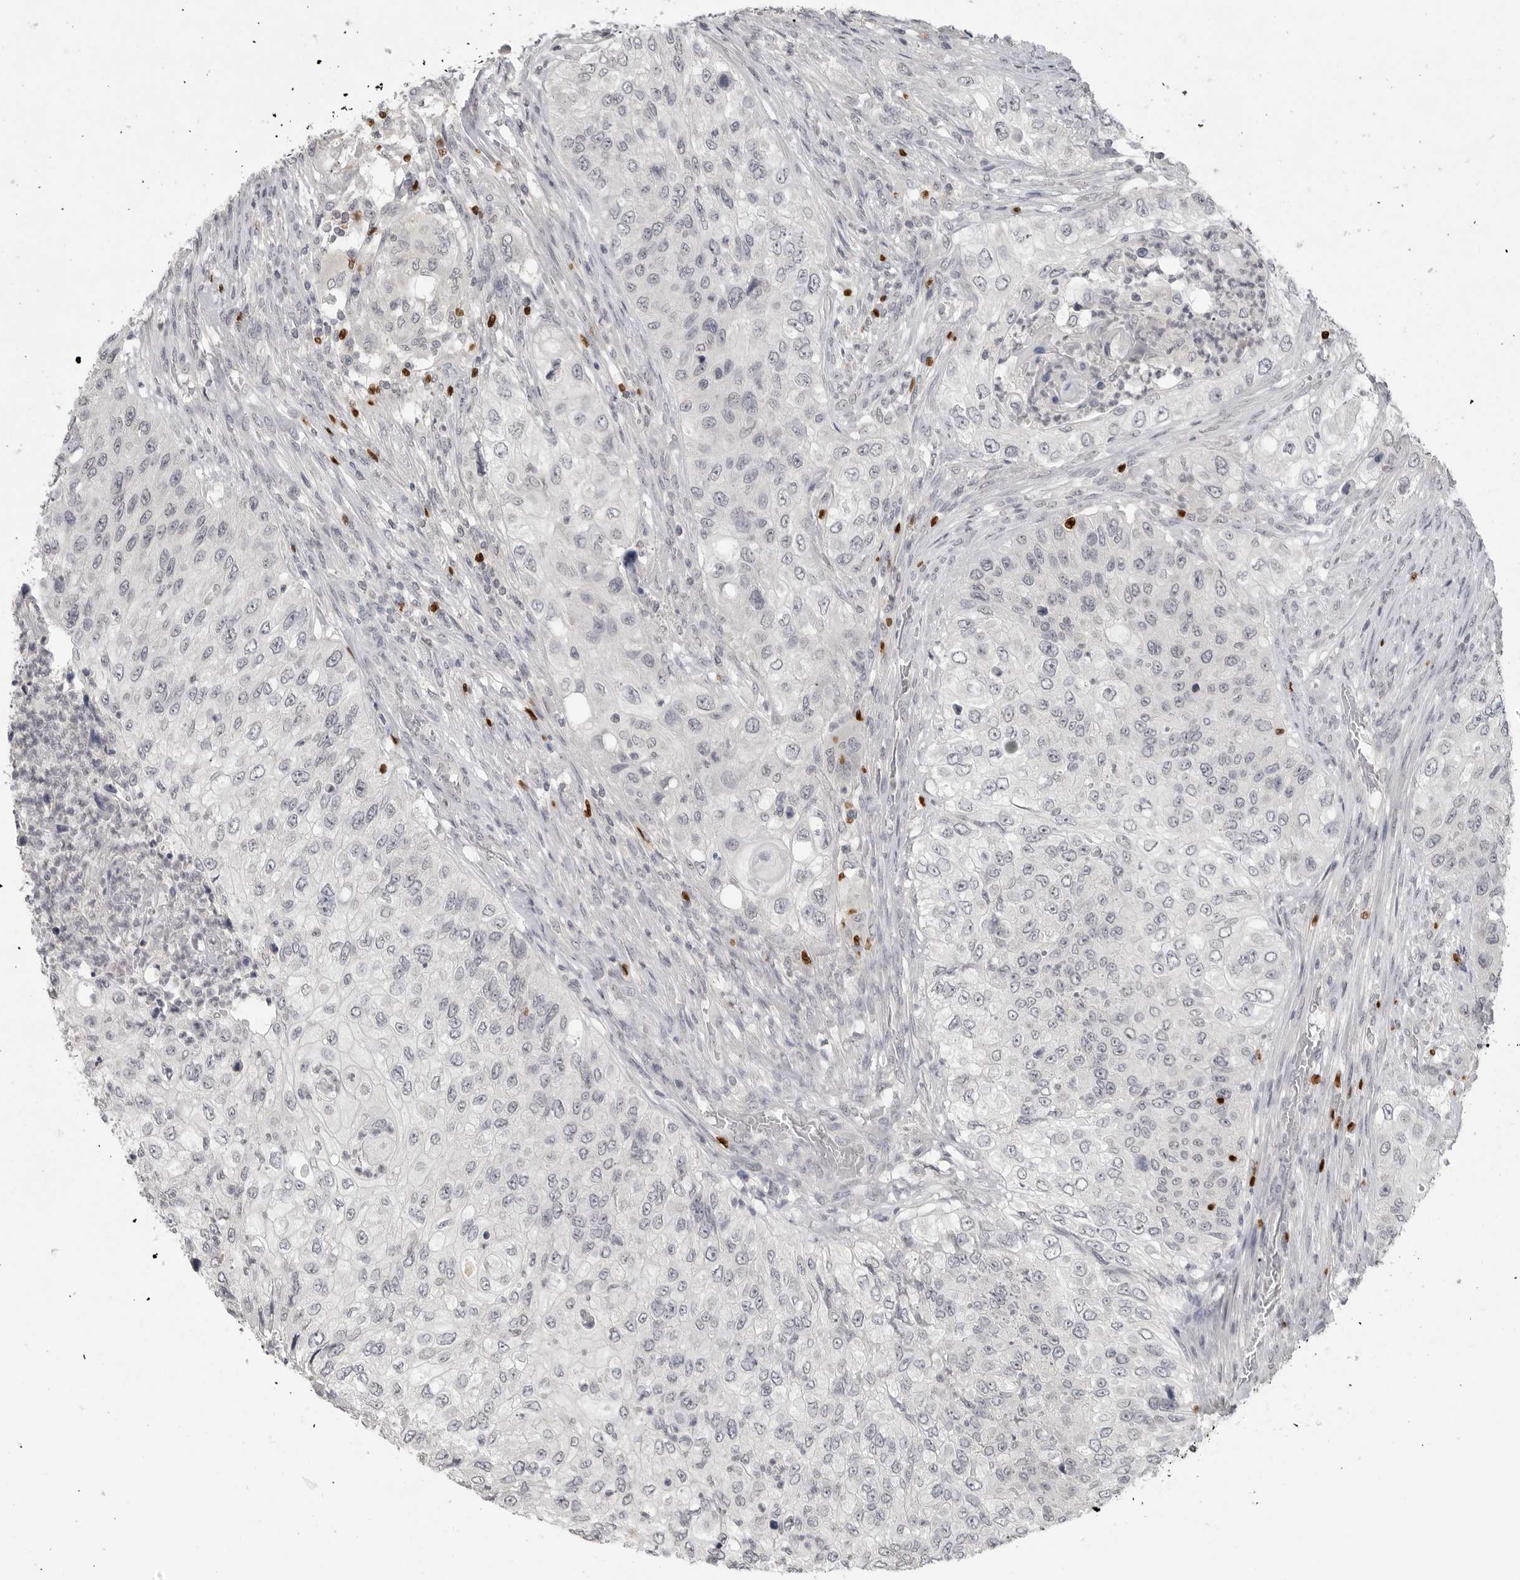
{"staining": {"intensity": "negative", "quantity": "none", "location": "none"}, "tissue": "urothelial cancer", "cell_type": "Tumor cells", "image_type": "cancer", "snomed": [{"axis": "morphology", "description": "Urothelial carcinoma, High grade"}, {"axis": "topography", "description": "Urinary bladder"}], "caption": "Human urothelial cancer stained for a protein using immunohistochemistry (IHC) shows no expression in tumor cells.", "gene": "FOXP3", "patient": {"sex": "female", "age": 60}}